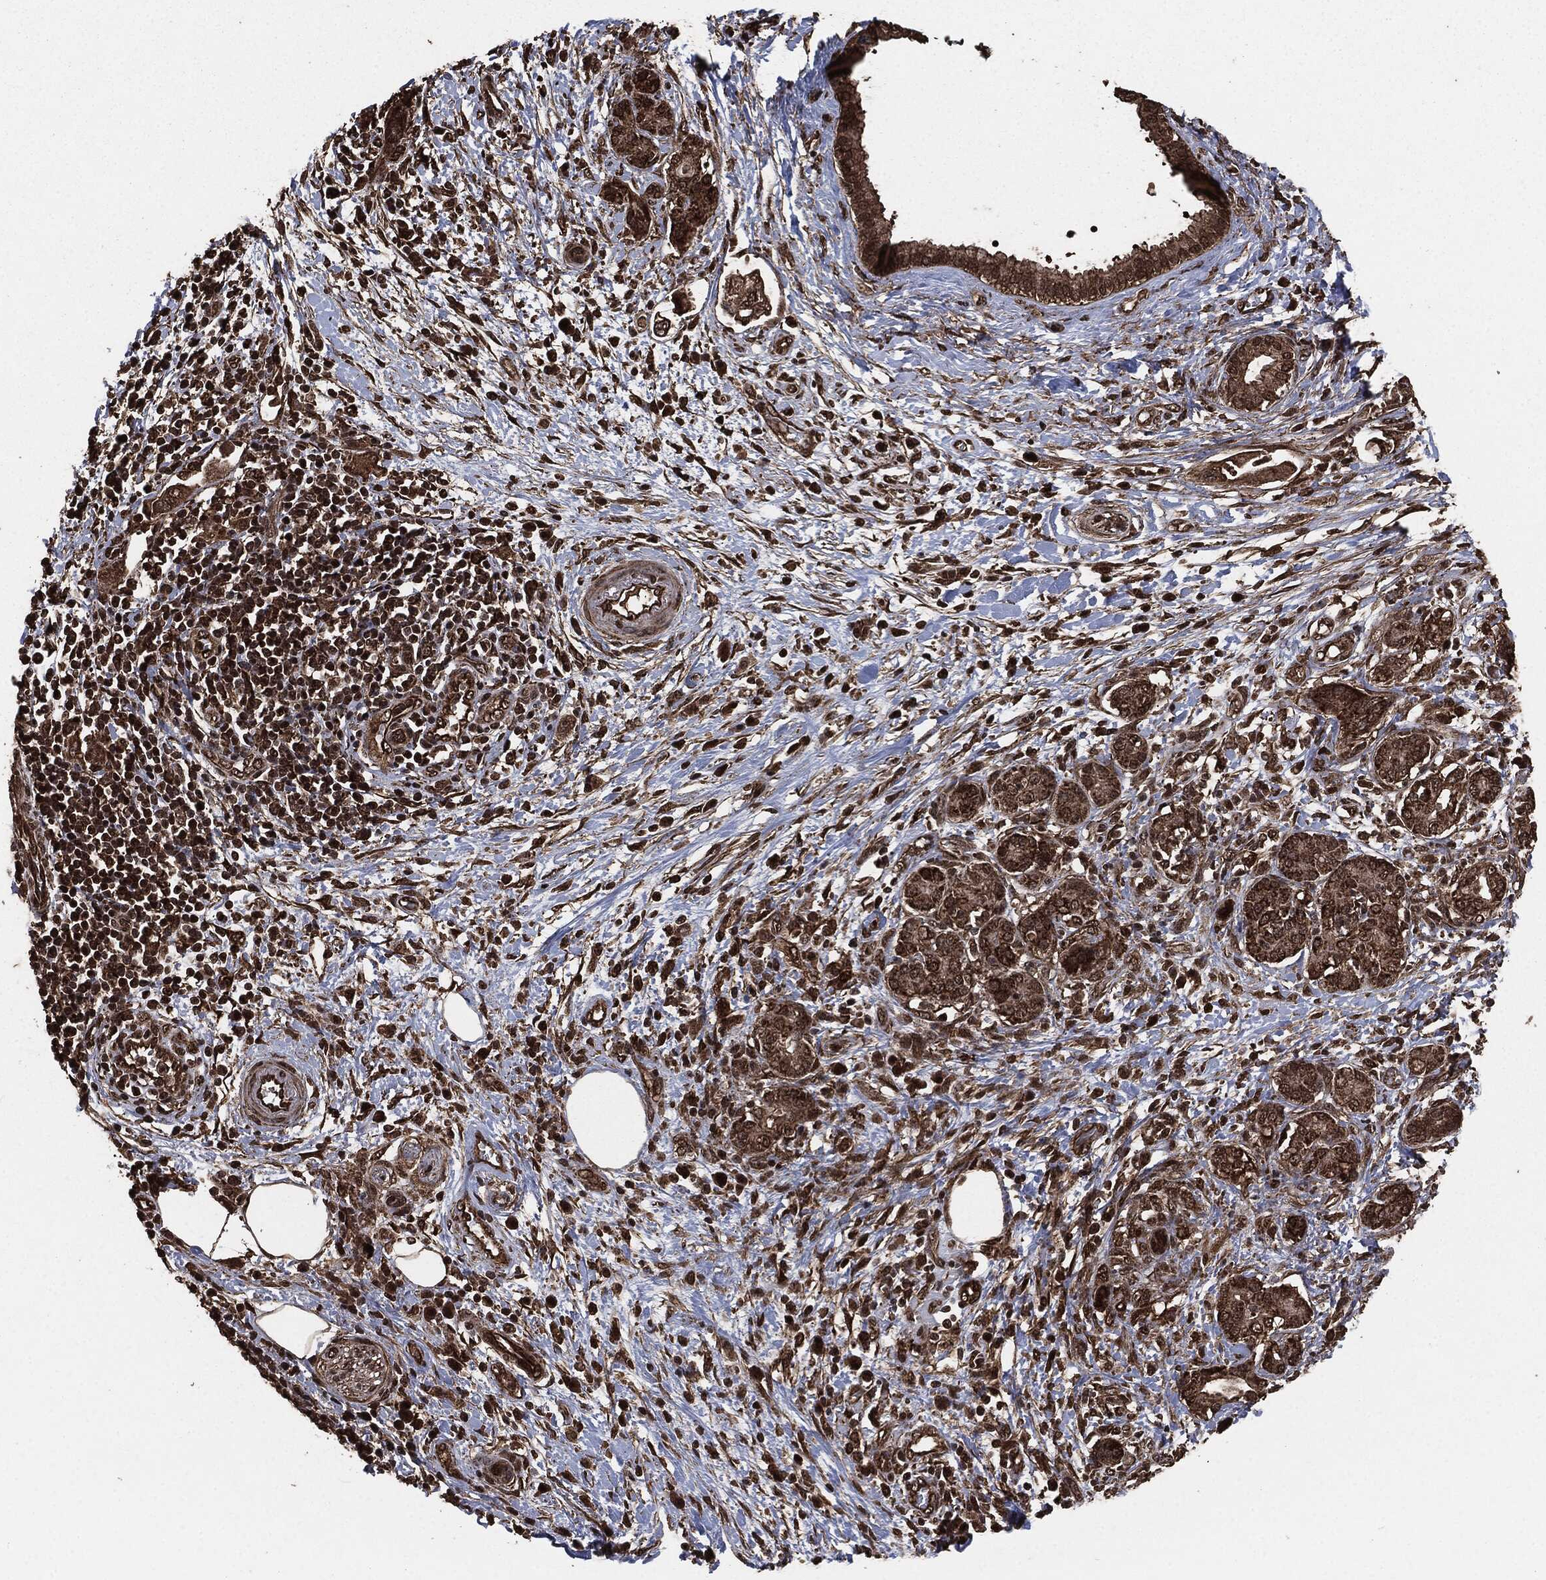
{"staining": {"intensity": "strong", "quantity": "25%-75%", "location": "cytoplasmic/membranous"}, "tissue": "pancreatic cancer", "cell_type": "Tumor cells", "image_type": "cancer", "snomed": [{"axis": "morphology", "description": "Adenocarcinoma, NOS"}, {"axis": "topography", "description": "Pancreas"}], "caption": "The micrograph shows immunohistochemical staining of pancreatic cancer. There is strong cytoplasmic/membranous expression is seen in about 25%-75% of tumor cells. (IHC, brightfield microscopy, high magnification).", "gene": "EGFR", "patient": {"sex": "female", "age": 73}}